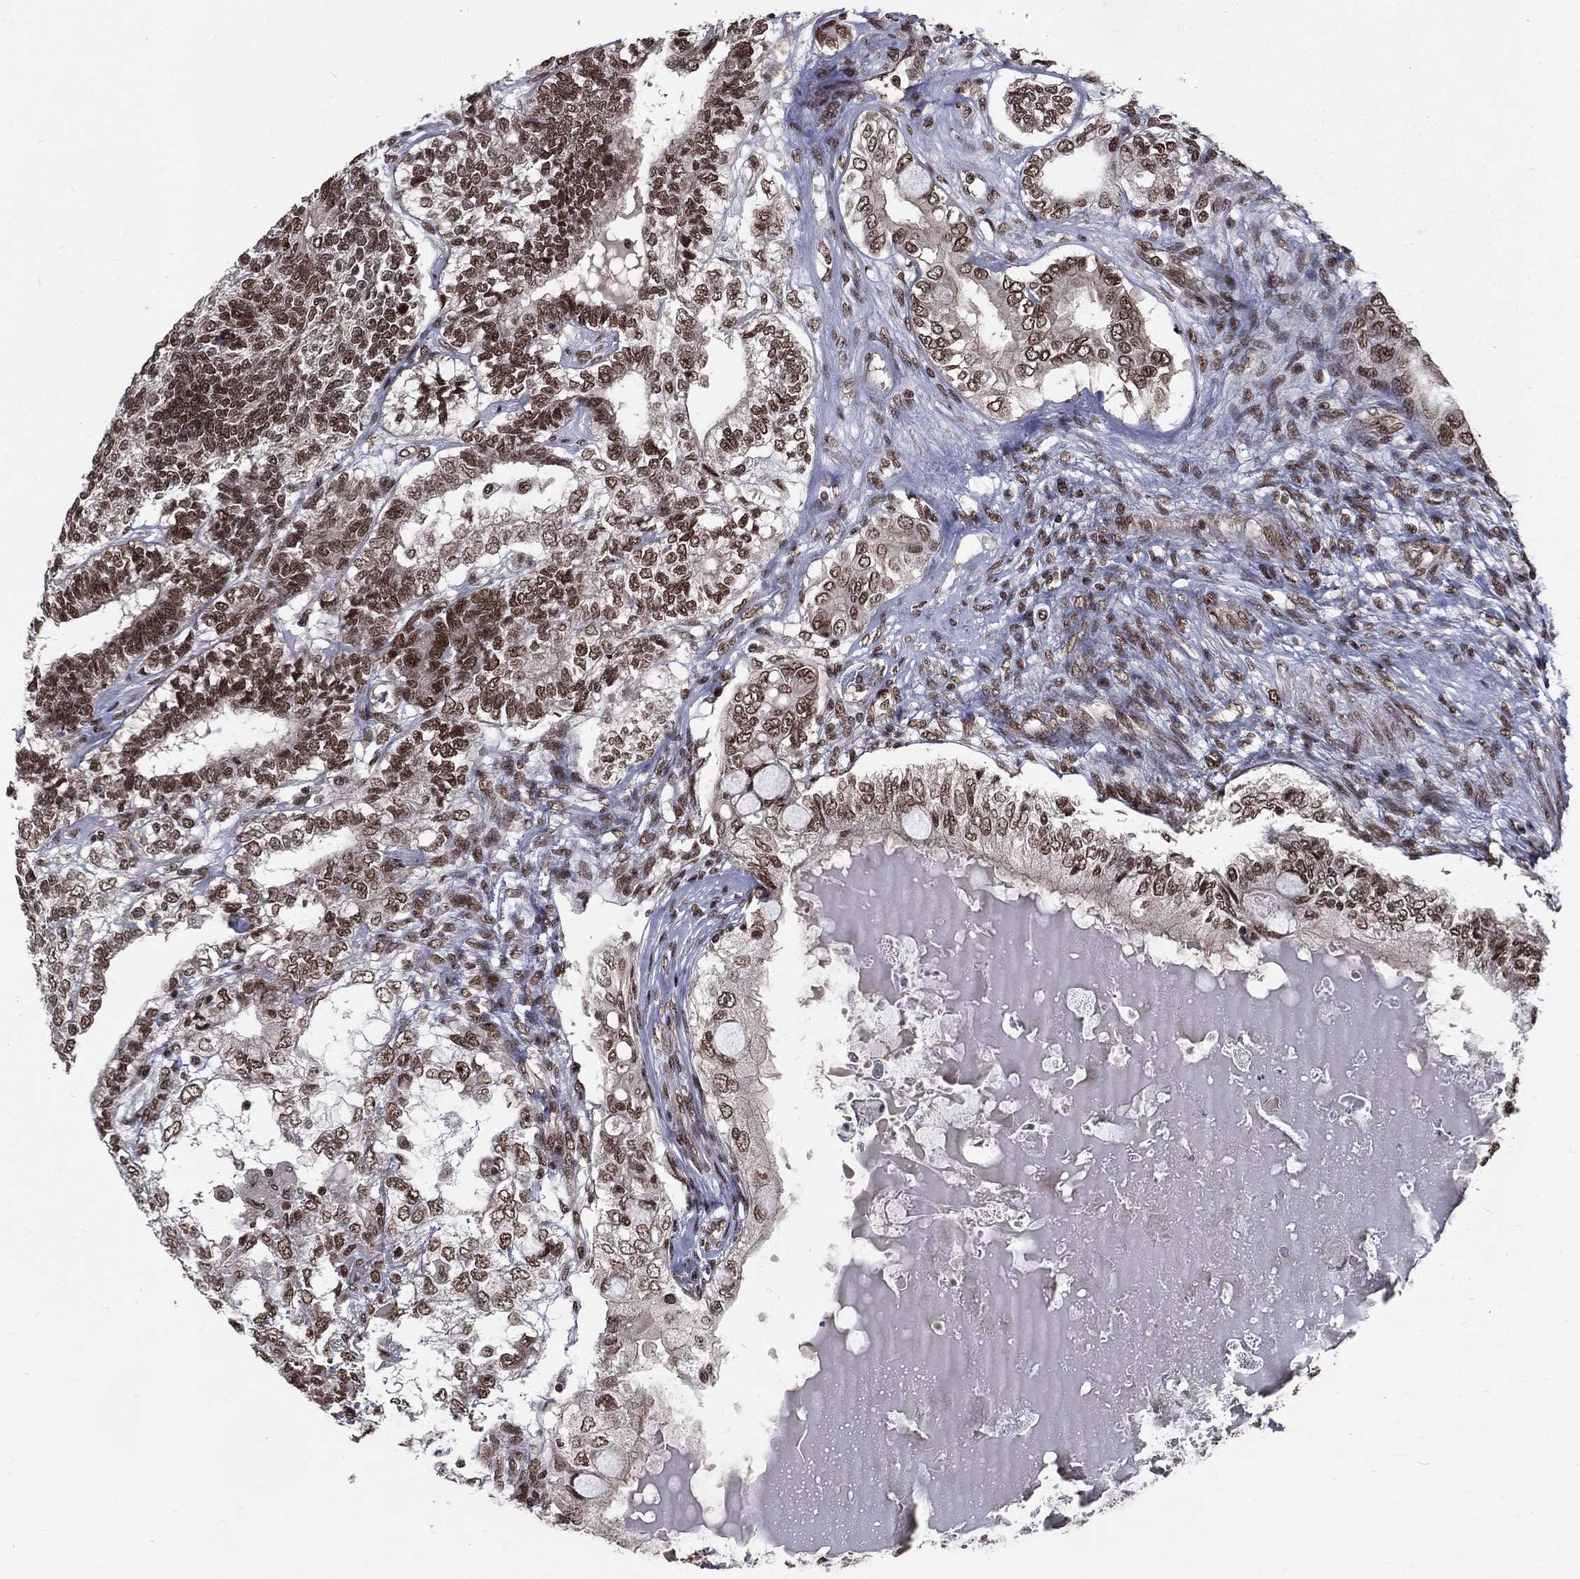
{"staining": {"intensity": "strong", "quantity": ">75%", "location": "nuclear"}, "tissue": "testis cancer", "cell_type": "Tumor cells", "image_type": "cancer", "snomed": [{"axis": "morphology", "description": "Seminoma, NOS"}, {"axis": "morphology", "description": "Carcinoma, Embryonal, NOS"}, {"axis": "topography", "description": "Testis"}], "caption": "There is high levels of strong nuclear staining in tumor cells of testis cancer, as demonstrated by immunohistochemical staining (brown color).", "gene": "SMC3", "patient": {"sex": "male", "age": 41}}